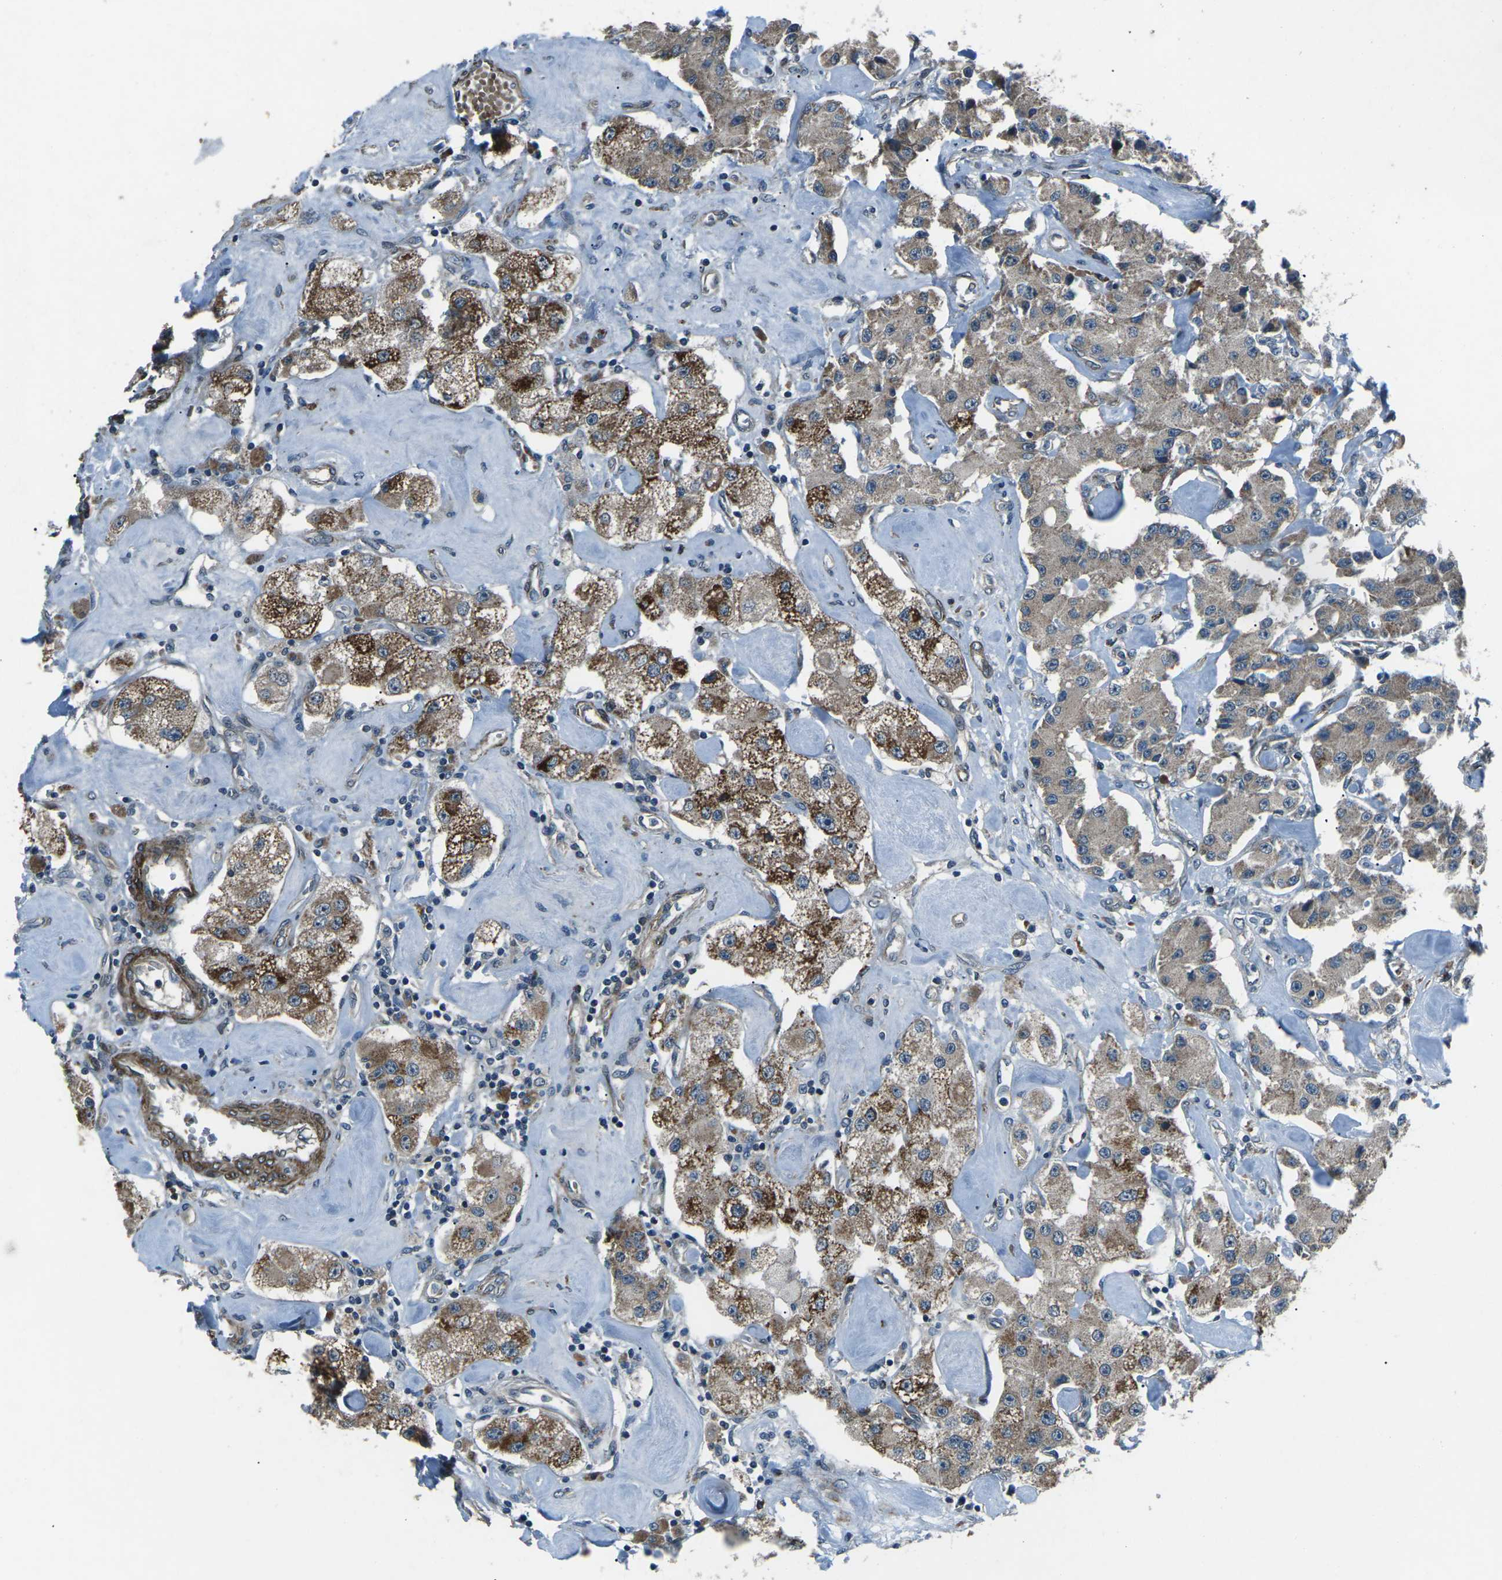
{"staining": {"intensity": "moderate", "quantity": ">75%", "location": "cytoplasmic/membranous"}, "tissue": "carcinoid", "cell_type": "Tumor cells", "image_type": "cancer", "snomed": [{"axis": "morphology", "description": "Carcinoid, malignant, NOS"}, {"axis": "topography", "description": "Pancreas"}], "caption": "A histopathology image of carcinoid stained for a protein displays moderate cytoplasmic/membranous brown staining in tumor cells.", "gene": "AFAP1", "patient": {"sex": "male", "age": 41}}